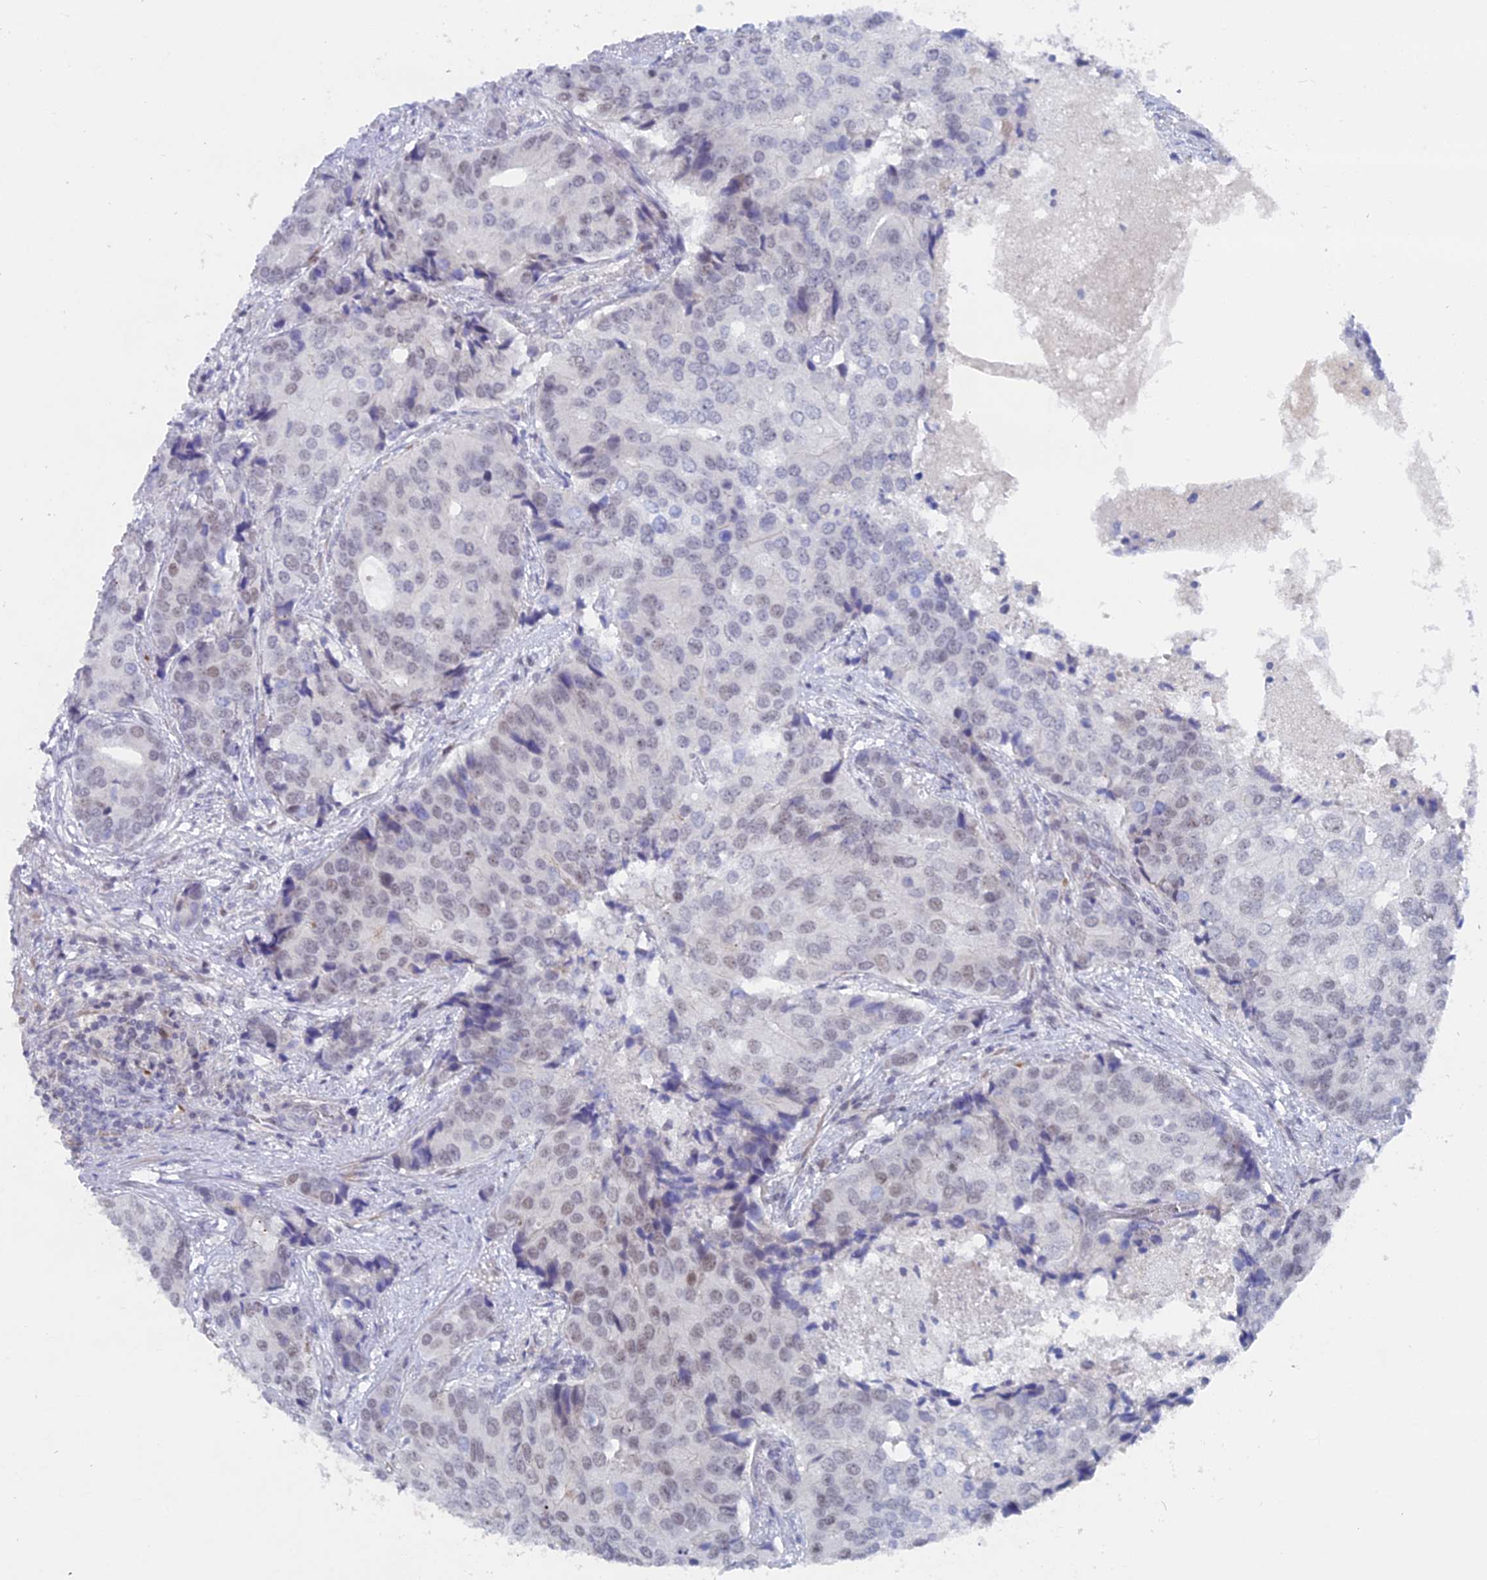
{"staining": {"intensity": "weak", "quantity": "25%-75%", "location": "nuclear"}, "tissue": "prostate cancer", "cell_type": "Tumor cells", "image_type": "cancer", "snomed": [{"axis": "morphology", "description": "Adenocarcinoma, High grade"}, {"axis": "topography", "description": "Prostate"}], "caption": "A low amount of weak nuclear staining is present in approximately 25%-75% of tumor cells in prostate cancer tissue. (Stains: DAB (3,3'-diaminobenzidine) in brown, nuclei in blue, Microscopy: brightfield microscopy at high magnification).", "gene": "BRD2", "patient": {"sex": "male", "age": 62}}